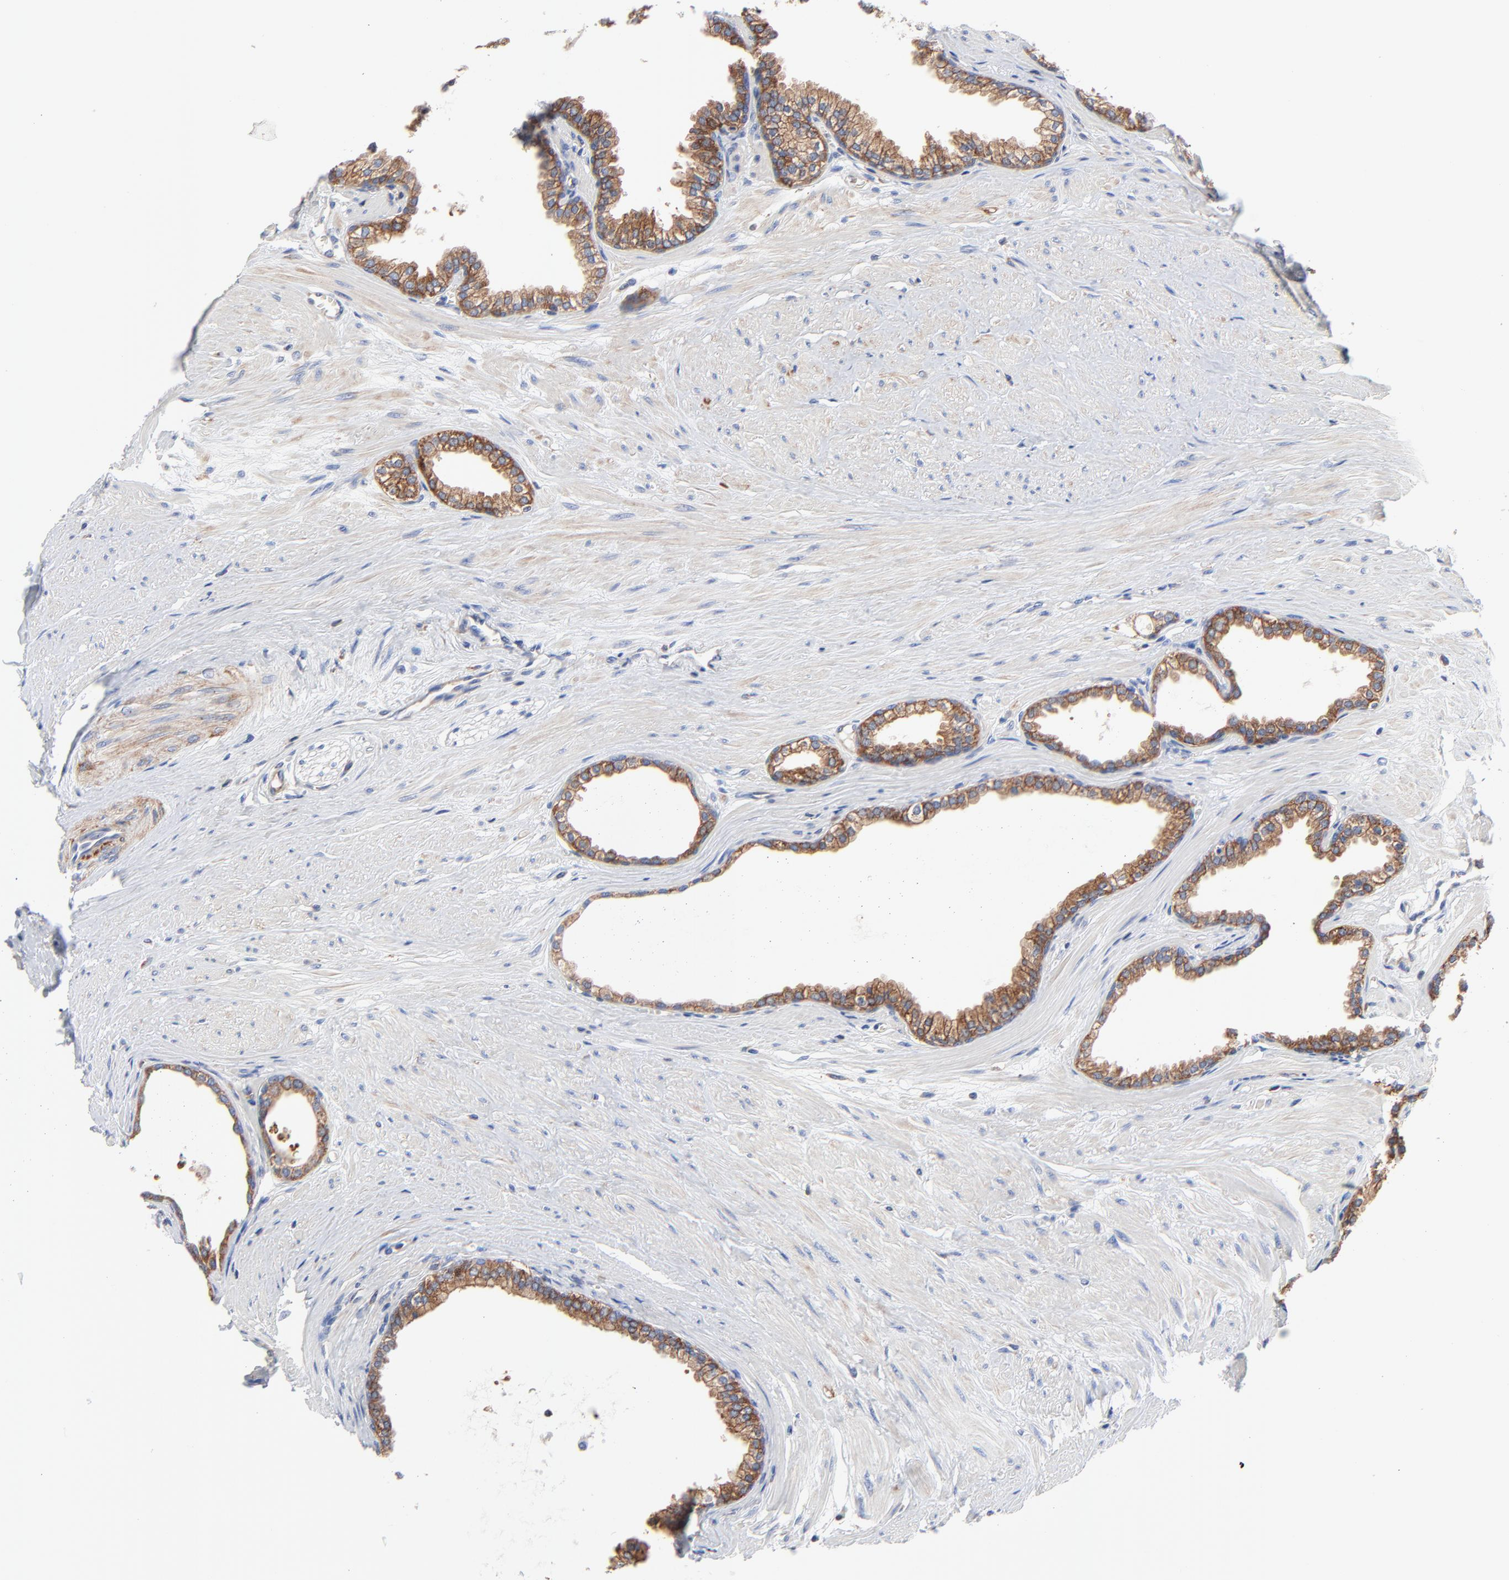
{"staining": {"intensity": "strong", "quantity": ">75%", "location": "cytoplasmic/membranous"}, "tissue": "prostate", "cell_type": "Glandular cells", "image_type": "normal", "snomed": [{"axis": "morphology", "description": "Normal tissue, NOS"}, {"axis": "topography", "description": "Prostate"}], "caption": "IHC (DAB (3,3'-diaminobenzidine)) staining of benign prostate displays strong cytoplasmic/membranous protein expression in about >75% of glandular cells. (Brightfield microscopy of DAB IHC at high magnification).", "gene": "CD2AP", "patient": {"sex": "male", "age": 64}}